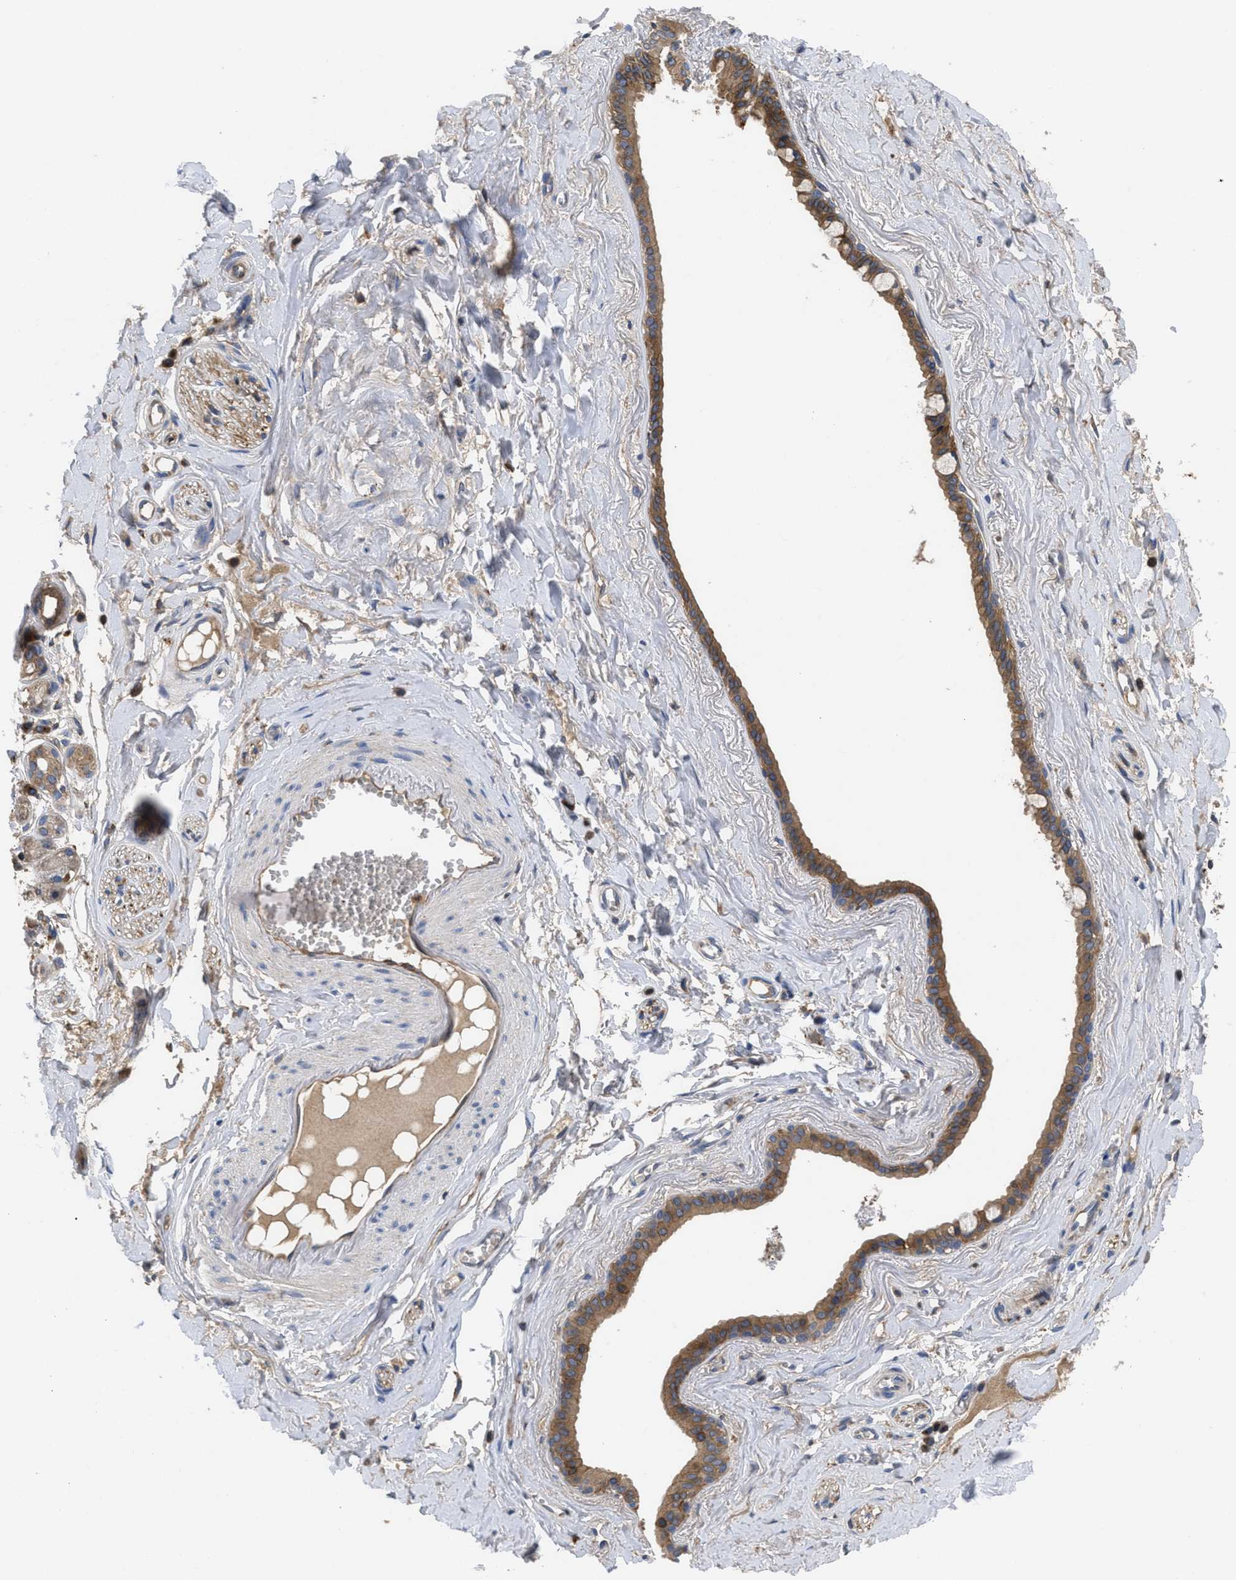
{"staining": {"intensity": "negative", "quantity": "none", "location": "none"}, "tissue": "adipose tissue", "cell_type": "Adipocytes", "image_type": "normal", "snomed": [{"axis": "morphology", "description": "Normal tissue, NOS"}, {"axis": "morphology", "description": "Inflammation, NOS"}, {"axis": "topography", "description": "Salivary gland"}, {"axis": "topography", "description": "Peripheral nerve tissue"}], "caption": "Protein analysis of normal adipose tissue shows no significant expression in adipocytes.", "gene": "YBEY", "patient": {"sex": "female", "age": 75}}